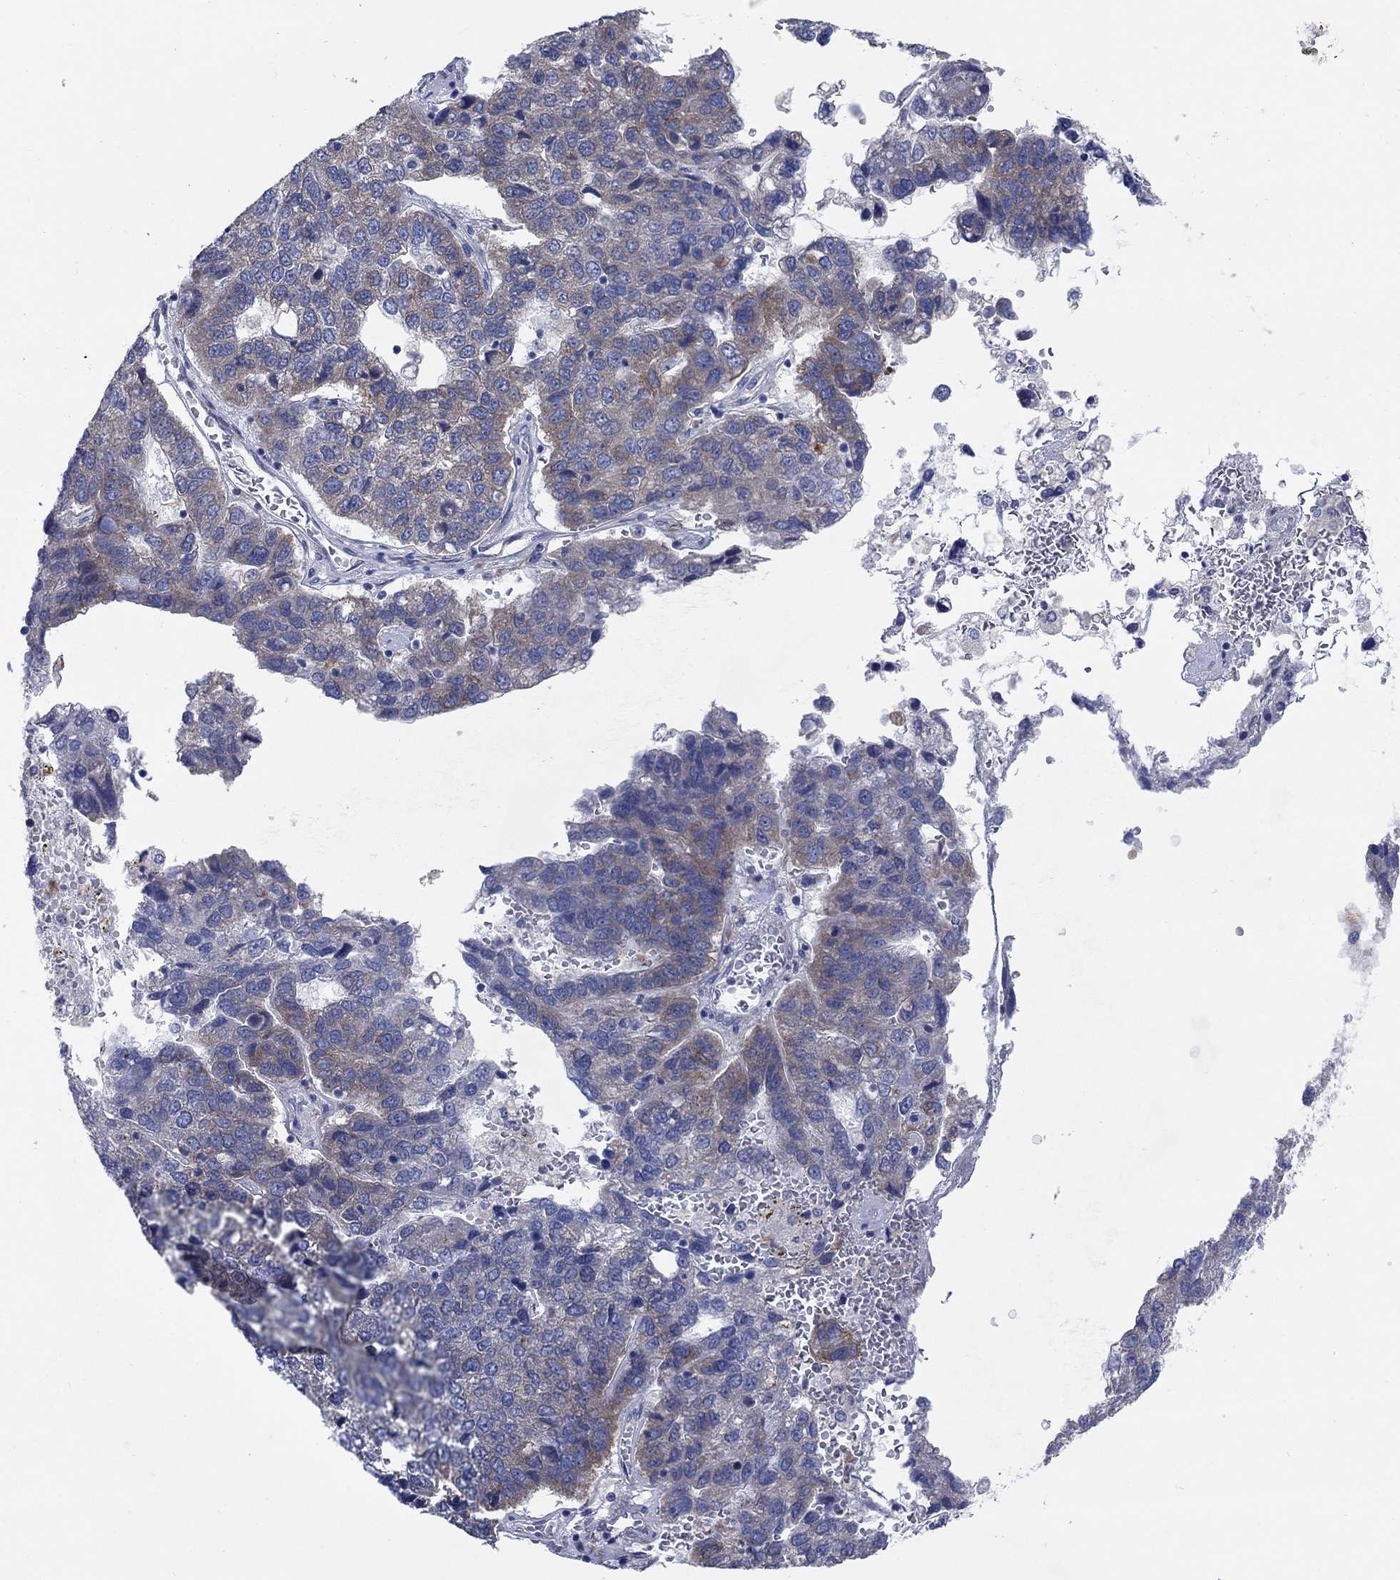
{"staining": {"intensity": "moderate", "quantity": "<25%", "location": "cytoplasmic/membranous"}, "tissue": "pancreatic cancer", "cell_type": "Tumor cells", "image_type": "cancer", "snomed": [{"axis": "morphology", "description": "Adenocarcinoma, NOS"}, {"axis": "topography", "description": "Pancreas"}], "caption": "Immunohistochemistry (DAB (3,3'-diaminobenzidine)) staining of human pancreatic adenocarcinoma shows moderate cytoplasmic/membranous protein positivity in approximately <25% of tumor cells.", "gene": "TMEM59", "patient": {"sex": "female", "age": 61}}